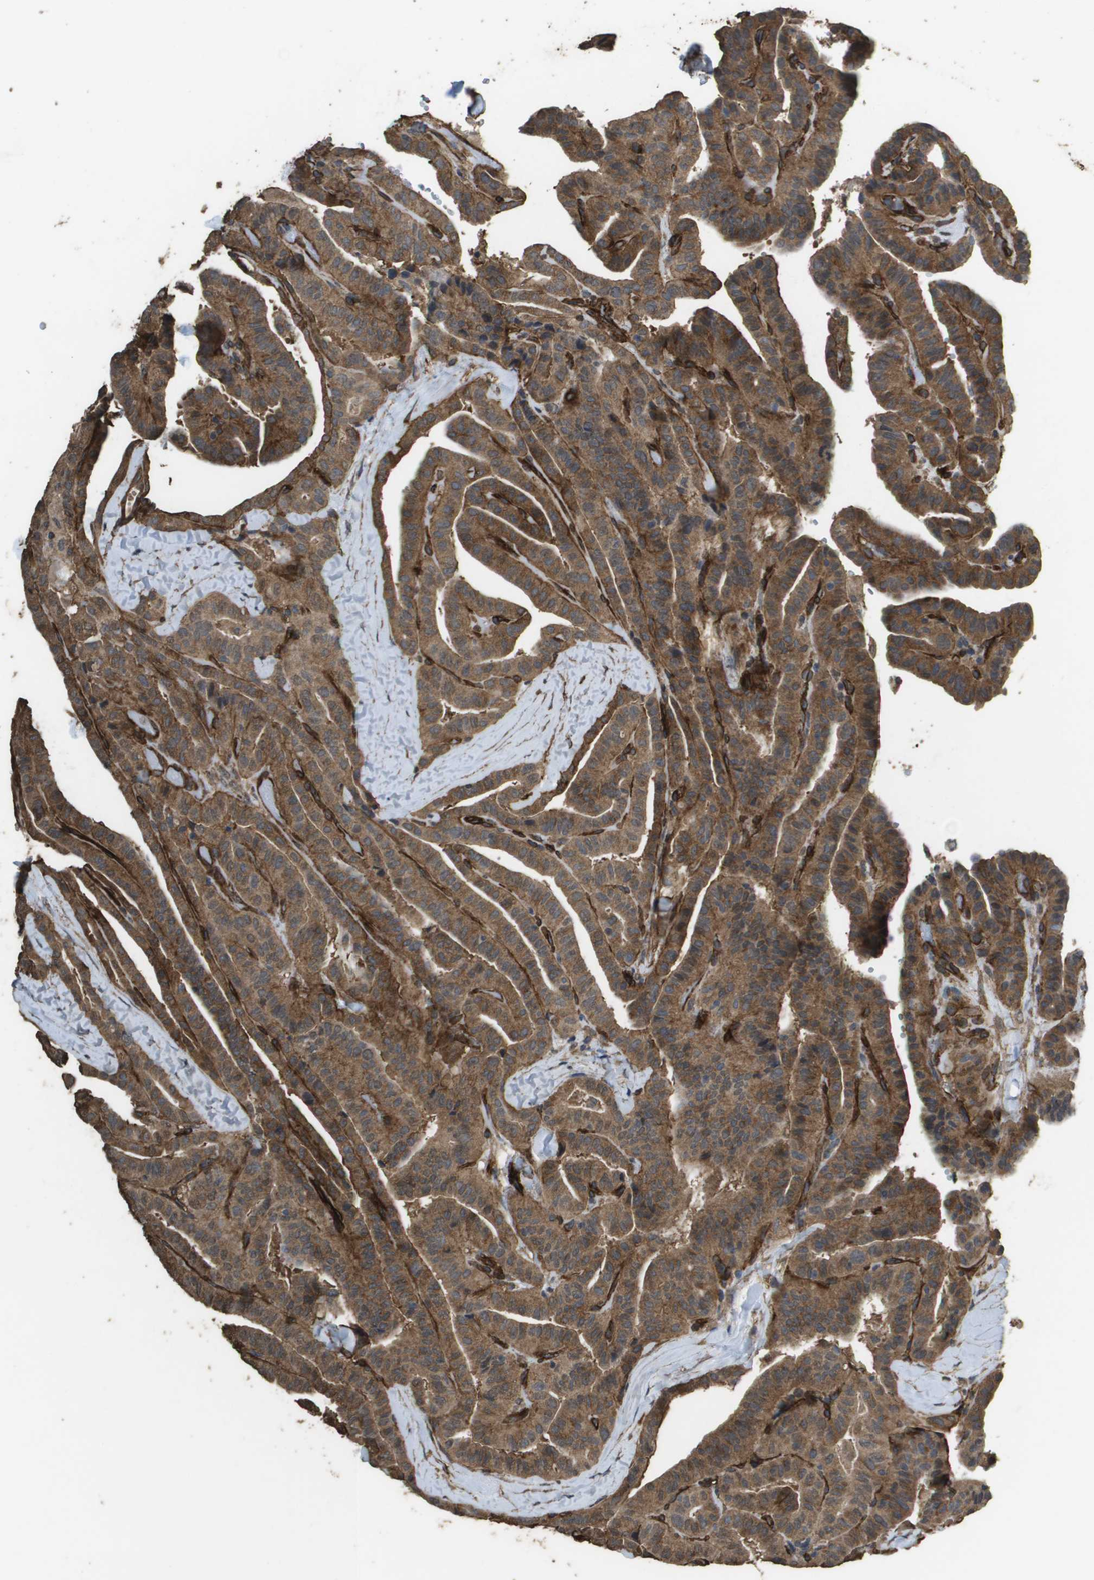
{"staining": {"intensity": "moderate", "quantity": ">75%", "location": "cytoplasmic/membranous,nuclear"}, "tissue": "thyroid cancer", "cell_type": "Tumor cells", "image_type": "cancer", "snomed": [{"axis": "morphology", "description": "Papillary adenocarcinoma, NOS"}, {"axis": "topography", "description": "Thyroid gland"}], "caption": "Thyroid cancer (papillary adenocarcinoma) was stained to show a protein in brown. There is medium levels of moderate cytoplasmic/membranous and nuclear positivity in approximately >75% of tumor cells.", "gene": "AAMP", "patient": {"sex": "male", "age": 77}}